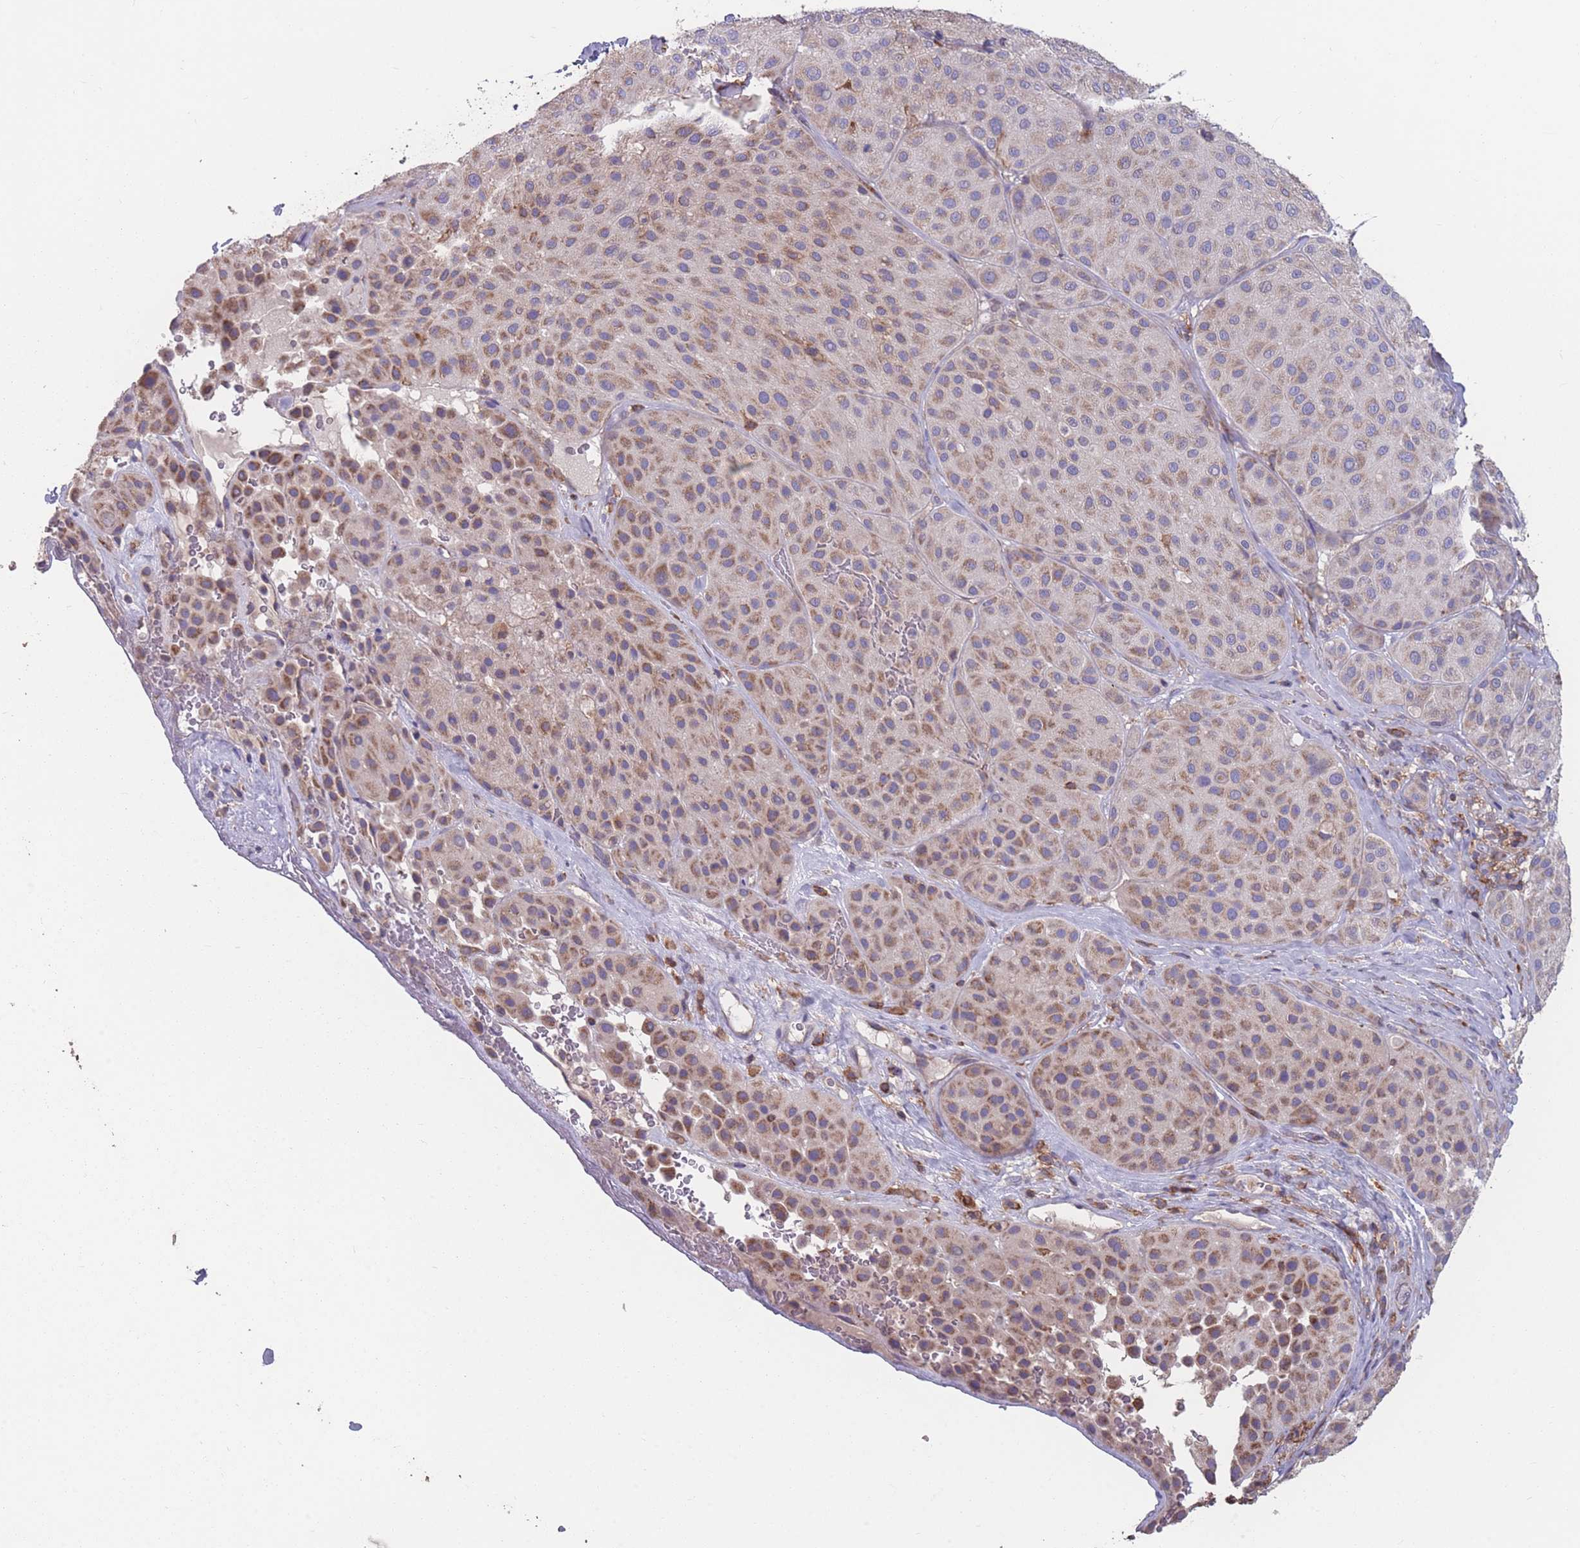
{"staining": {"intensity": "moderate", "quantity": "25%-75%", "location": "cytoplasmic/membranous"}, "tissue": "melanoma", "cell_type": "Tumor cells", "image_type": "cancer", "snomed": [{"axis": "morphology", "description": "Malignant melanoma, Metastatic site"}, {"axis": "topography", "description": "Smooth muscle"}], "caption": "Malignant melanoma (metastatic site) tissue shows moderate cytoplasmic/membranous positivity in about 25%-75% of tumor cells, visualized by immunohistochemistry. Nuclei are stained in blue.", "gene": "CD33", "patient": {"sex": "male", "age": 41}}